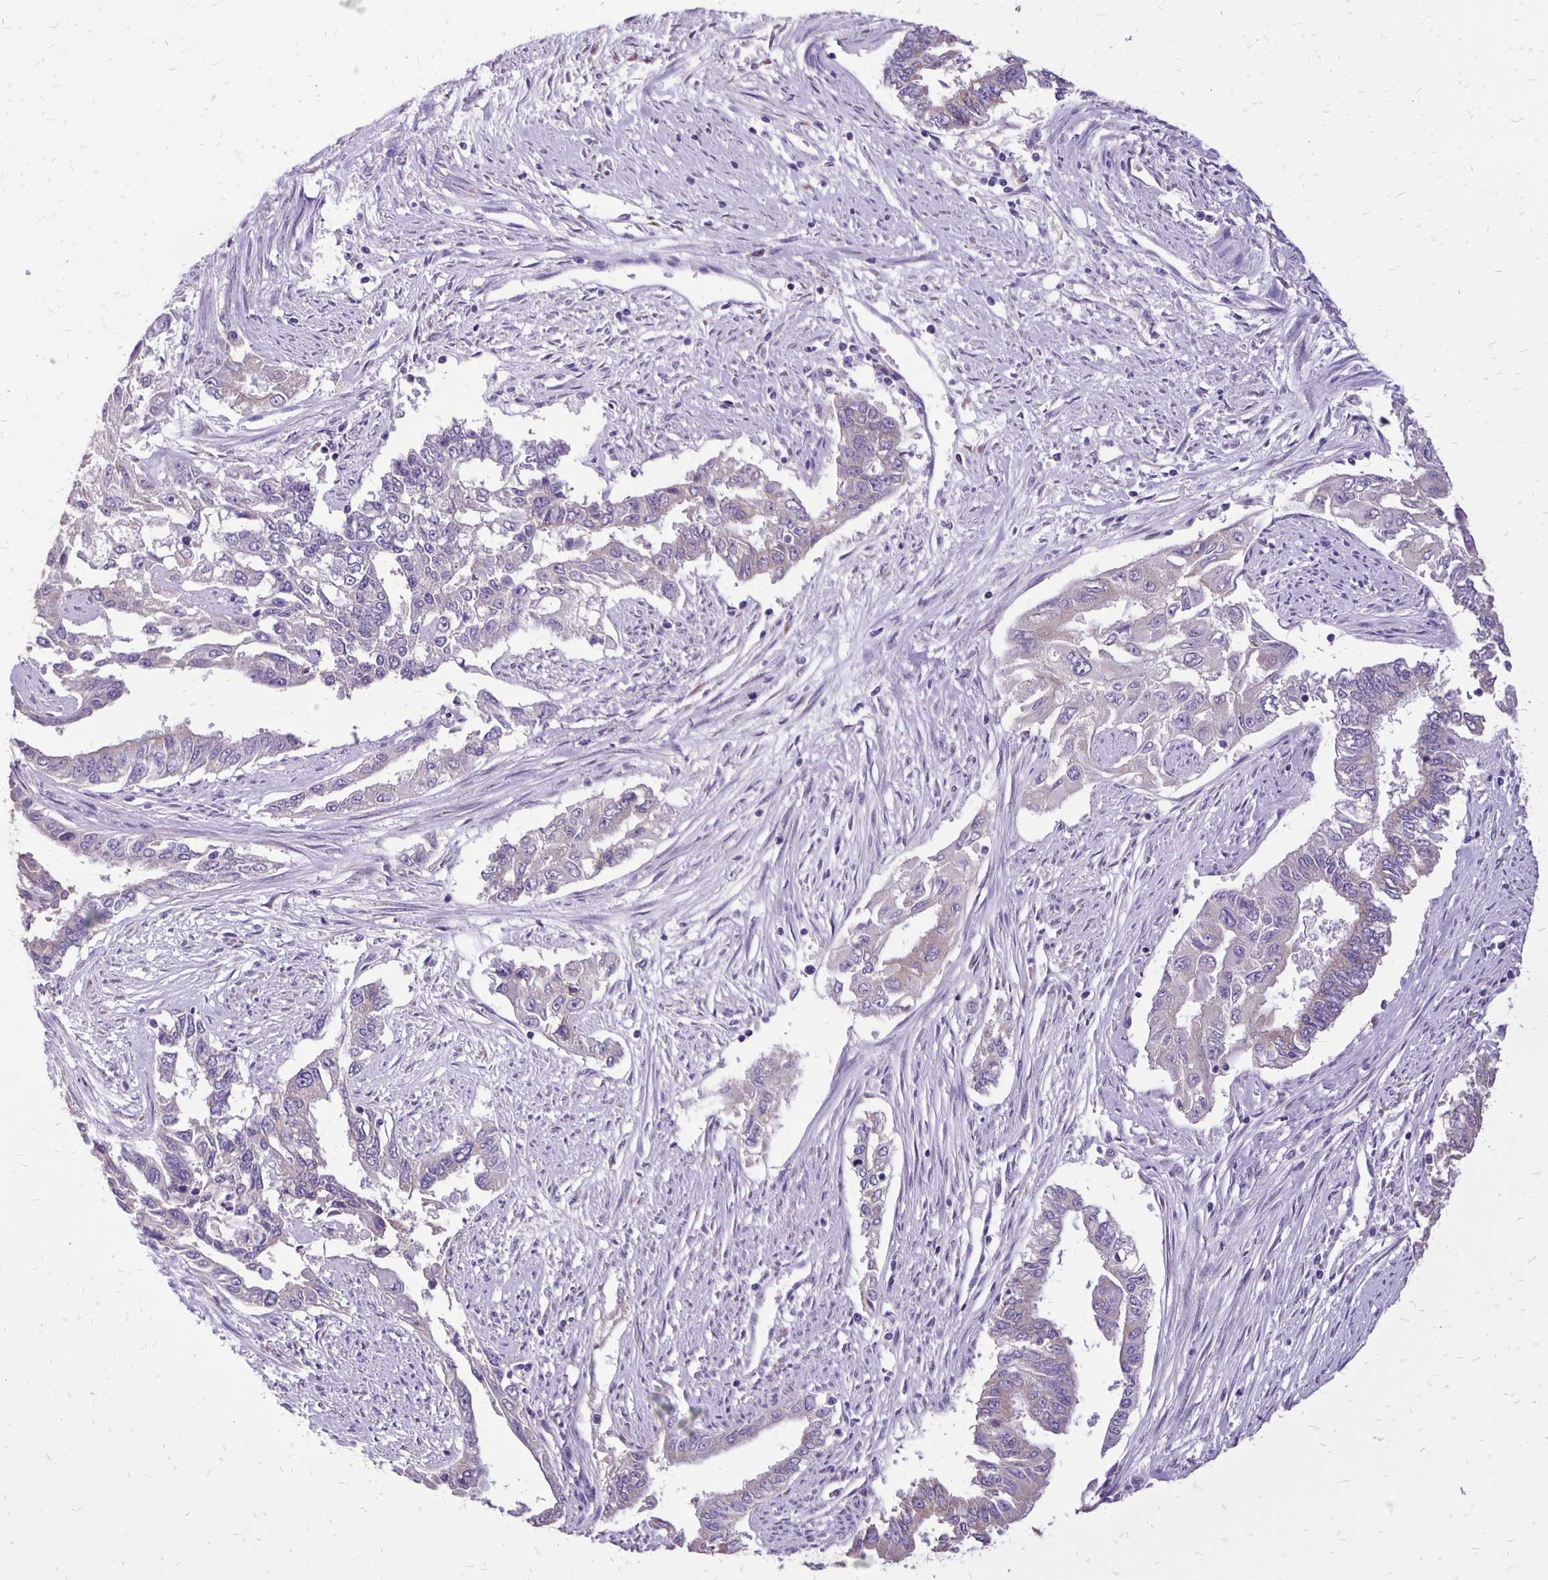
{"staining": {"intensity": "negative", "quantity": "none", "location": "none"}, "tissue": "endometrial cancer", "cell_type": "Tumor cells", "image_type": "cancer", "snomed": [{"axis": "morphology", "description": "Adenocarcinoma, NOS"}, {"axis": "topography", "description": "Uterus"}], "caption": "High magnification brightfield microscopy of adenocarcinoma (endometrial) stained with DAB (brown) and counterstained with hematoxylin (blue): tumor cells show no significant staining.", "gene": "ANKRD45", "patient": {"sex": "female", "age": 59}}